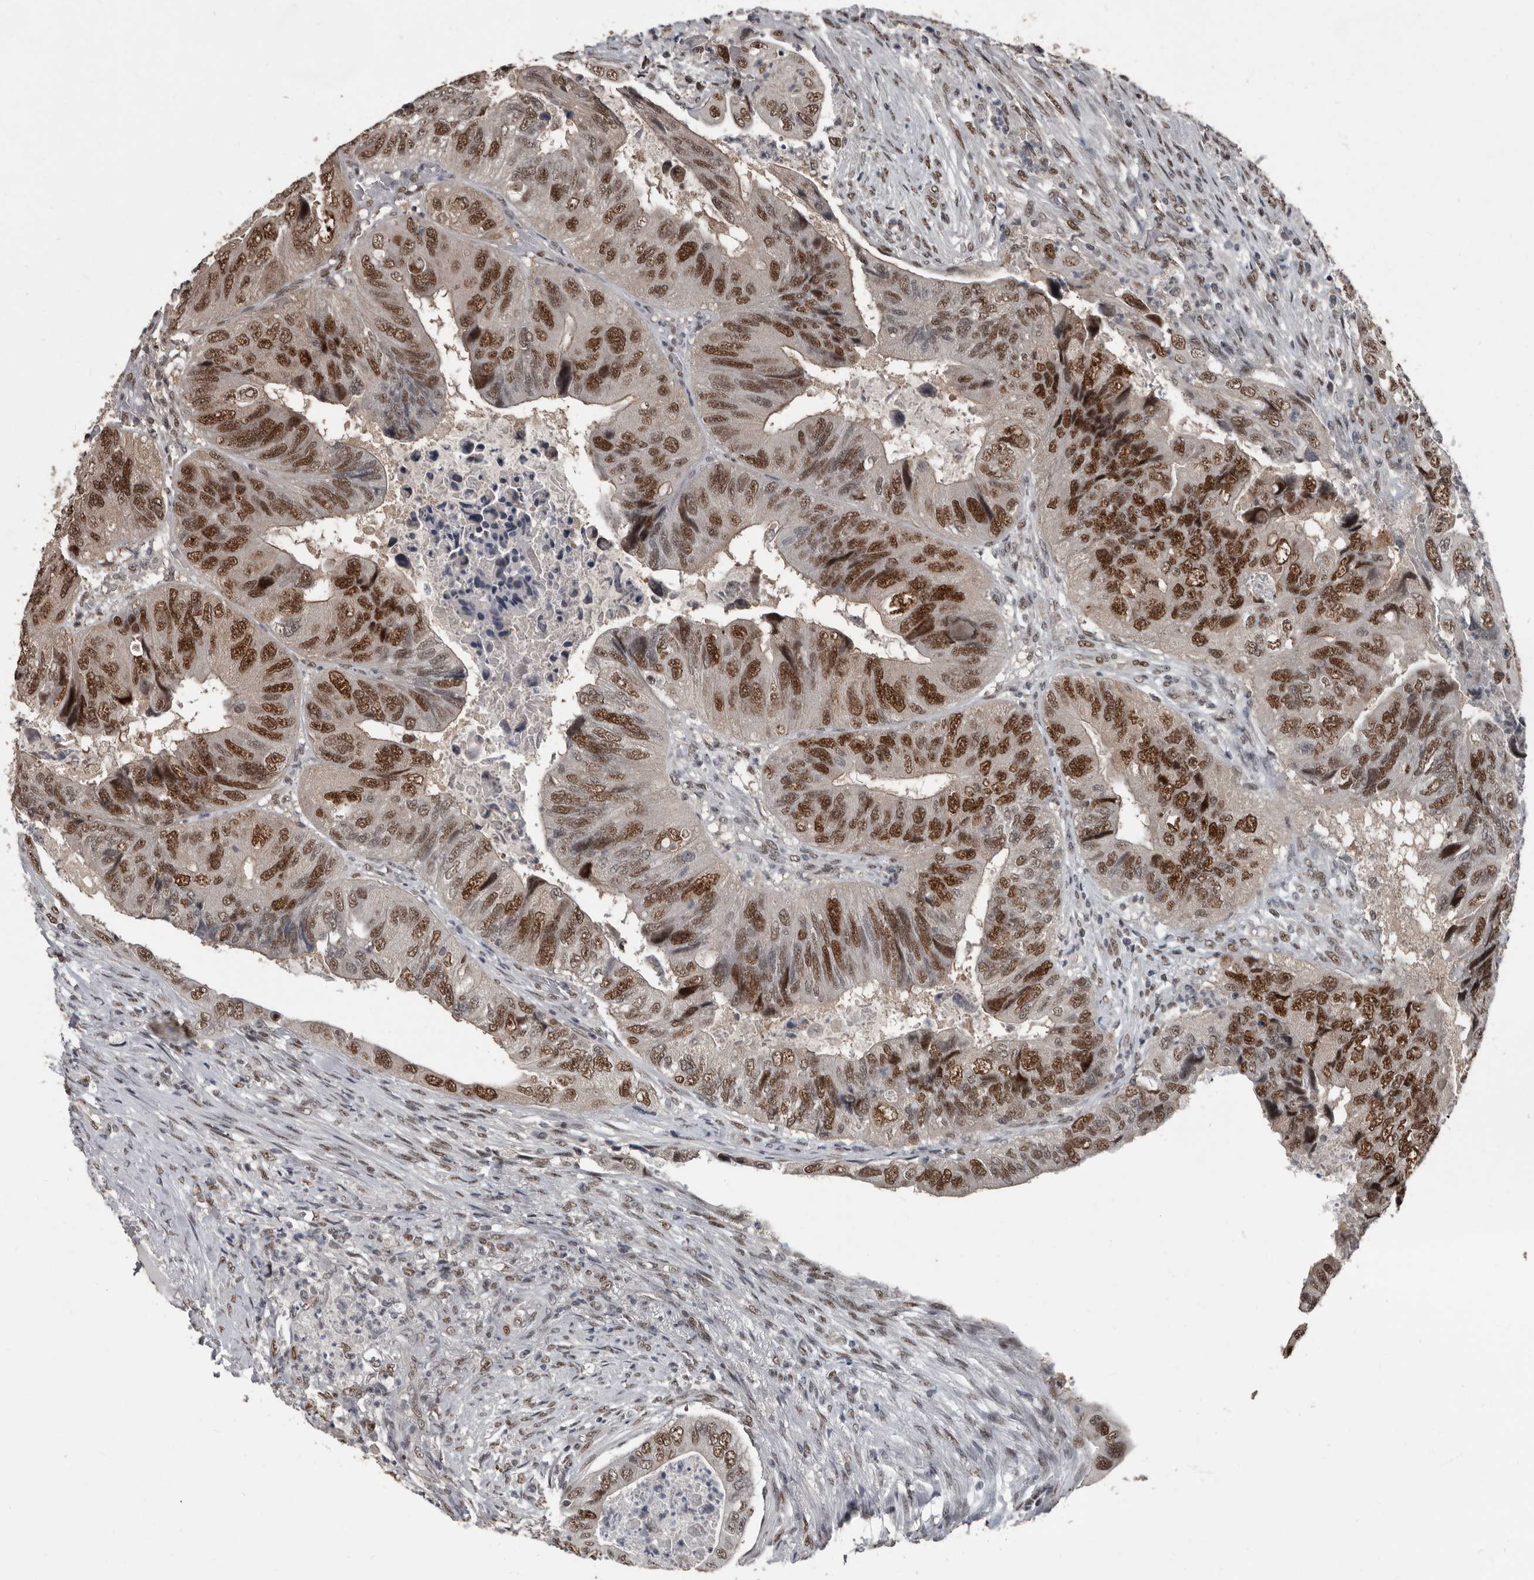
{"staining": {"intensity": "strong", "quantity": ">75%", "location": "nuclear"}, "tissue": "colorectal cancer", "cell_type": "Tumor cells", "image_type": "cancer", "snomed": [{"axis": "morphology", "description": "Adenocarcinoma, NOS"}, {"axis": "topography", "description": "Rectum"}], "caption": "DAB (3,3'-diaminobenzidine) immunohistochemical staining of human colorectal cancer demonstrates strong nuclear protein positivity in approximately >75% of tumor cells.", "gene": "CHD1L", "patient": {"sex": "male", "age": 63}}